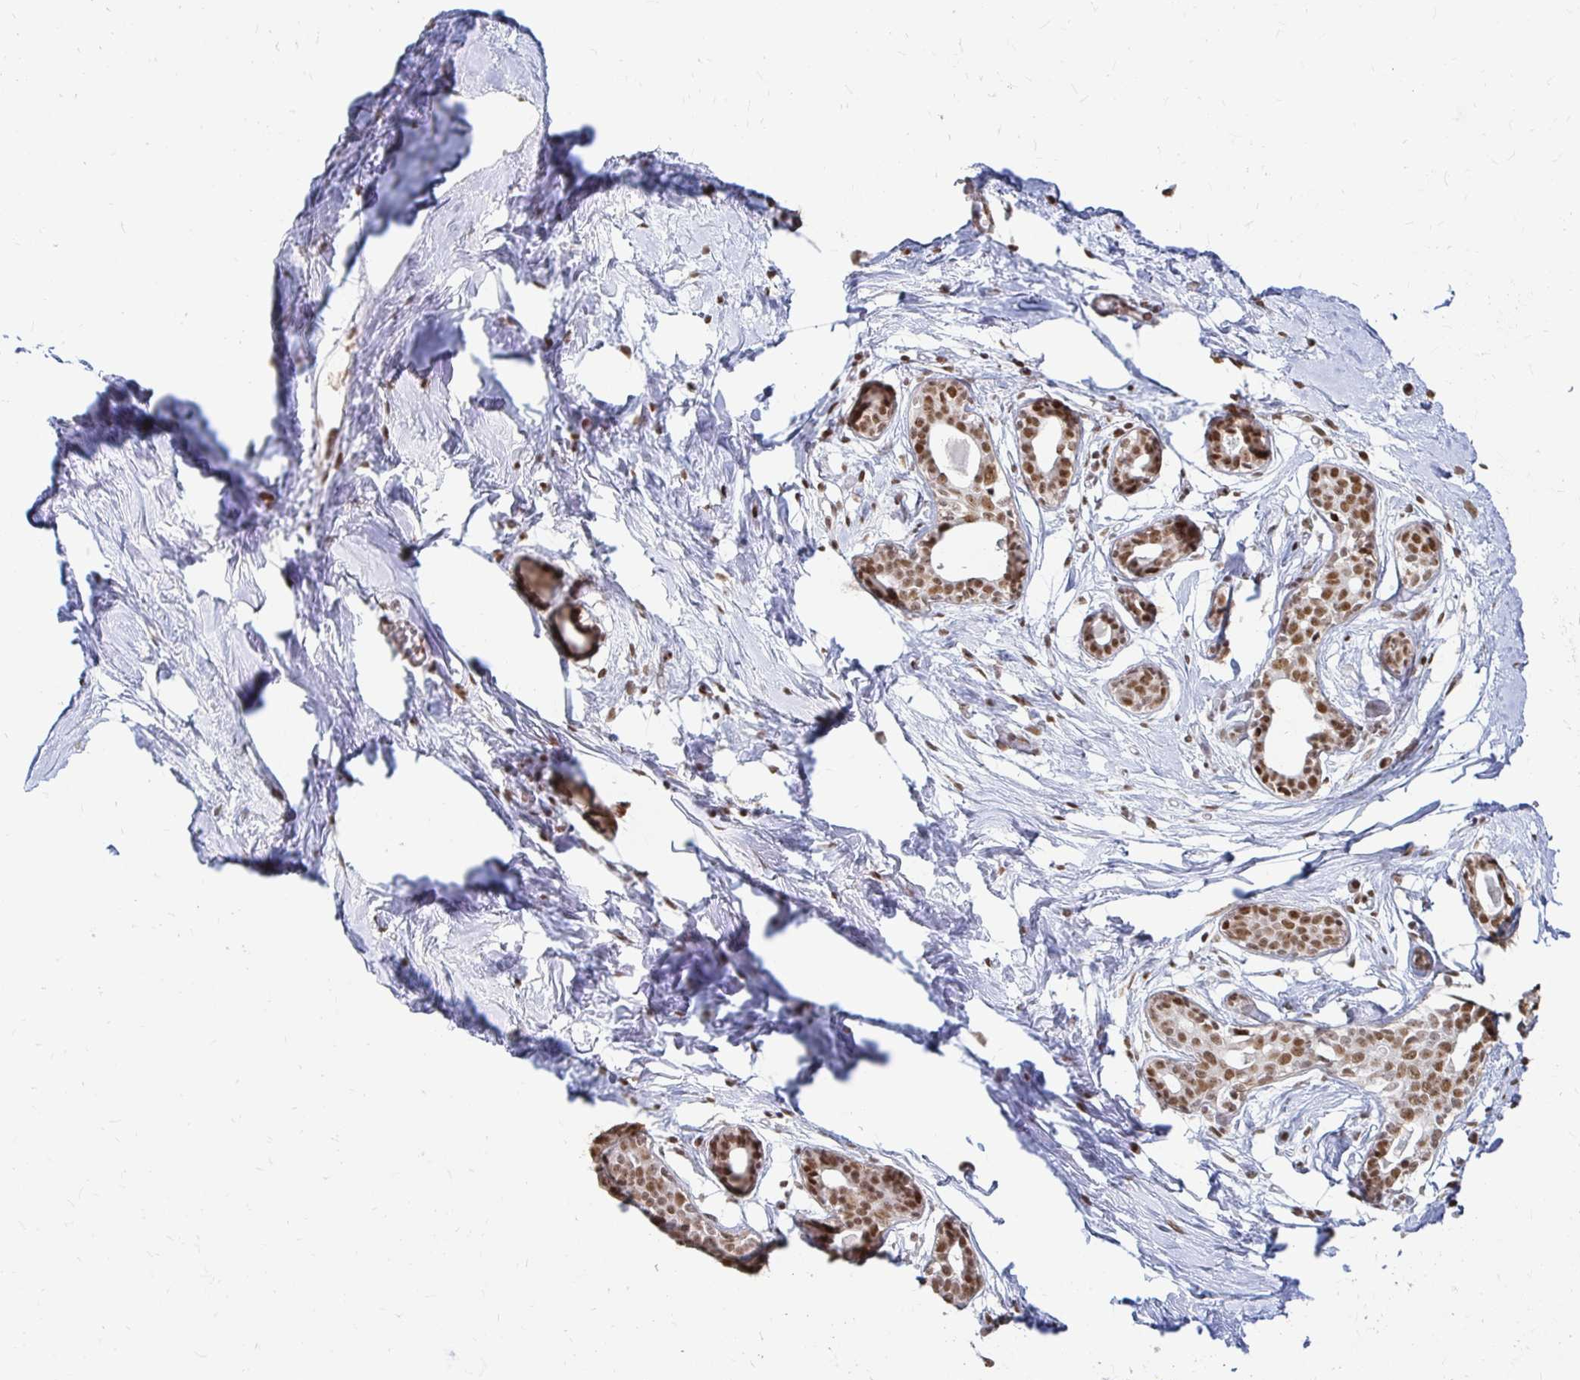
{"staining": {"intensity": "negative", "quantity": "none", "location": "none"}, "tissue": "breast", "cell_type": "Adipocytes", "image_type": "normal", "snomed": [{"axis": "morphology", "description": "Normal tissue, NOS"}, {"axis": "topography", "description": "Breast"}], "caption": "The photomicrograph exhibits no significant staining in adipocytes of breast. The staining is performed using DAB (3,3'-diaminobenzidine) brown chromogen with nuclei counter-stained in using hematoxylin.", "gene": "HNRNPU", "patient": {"sex": "female", "age": 45}}